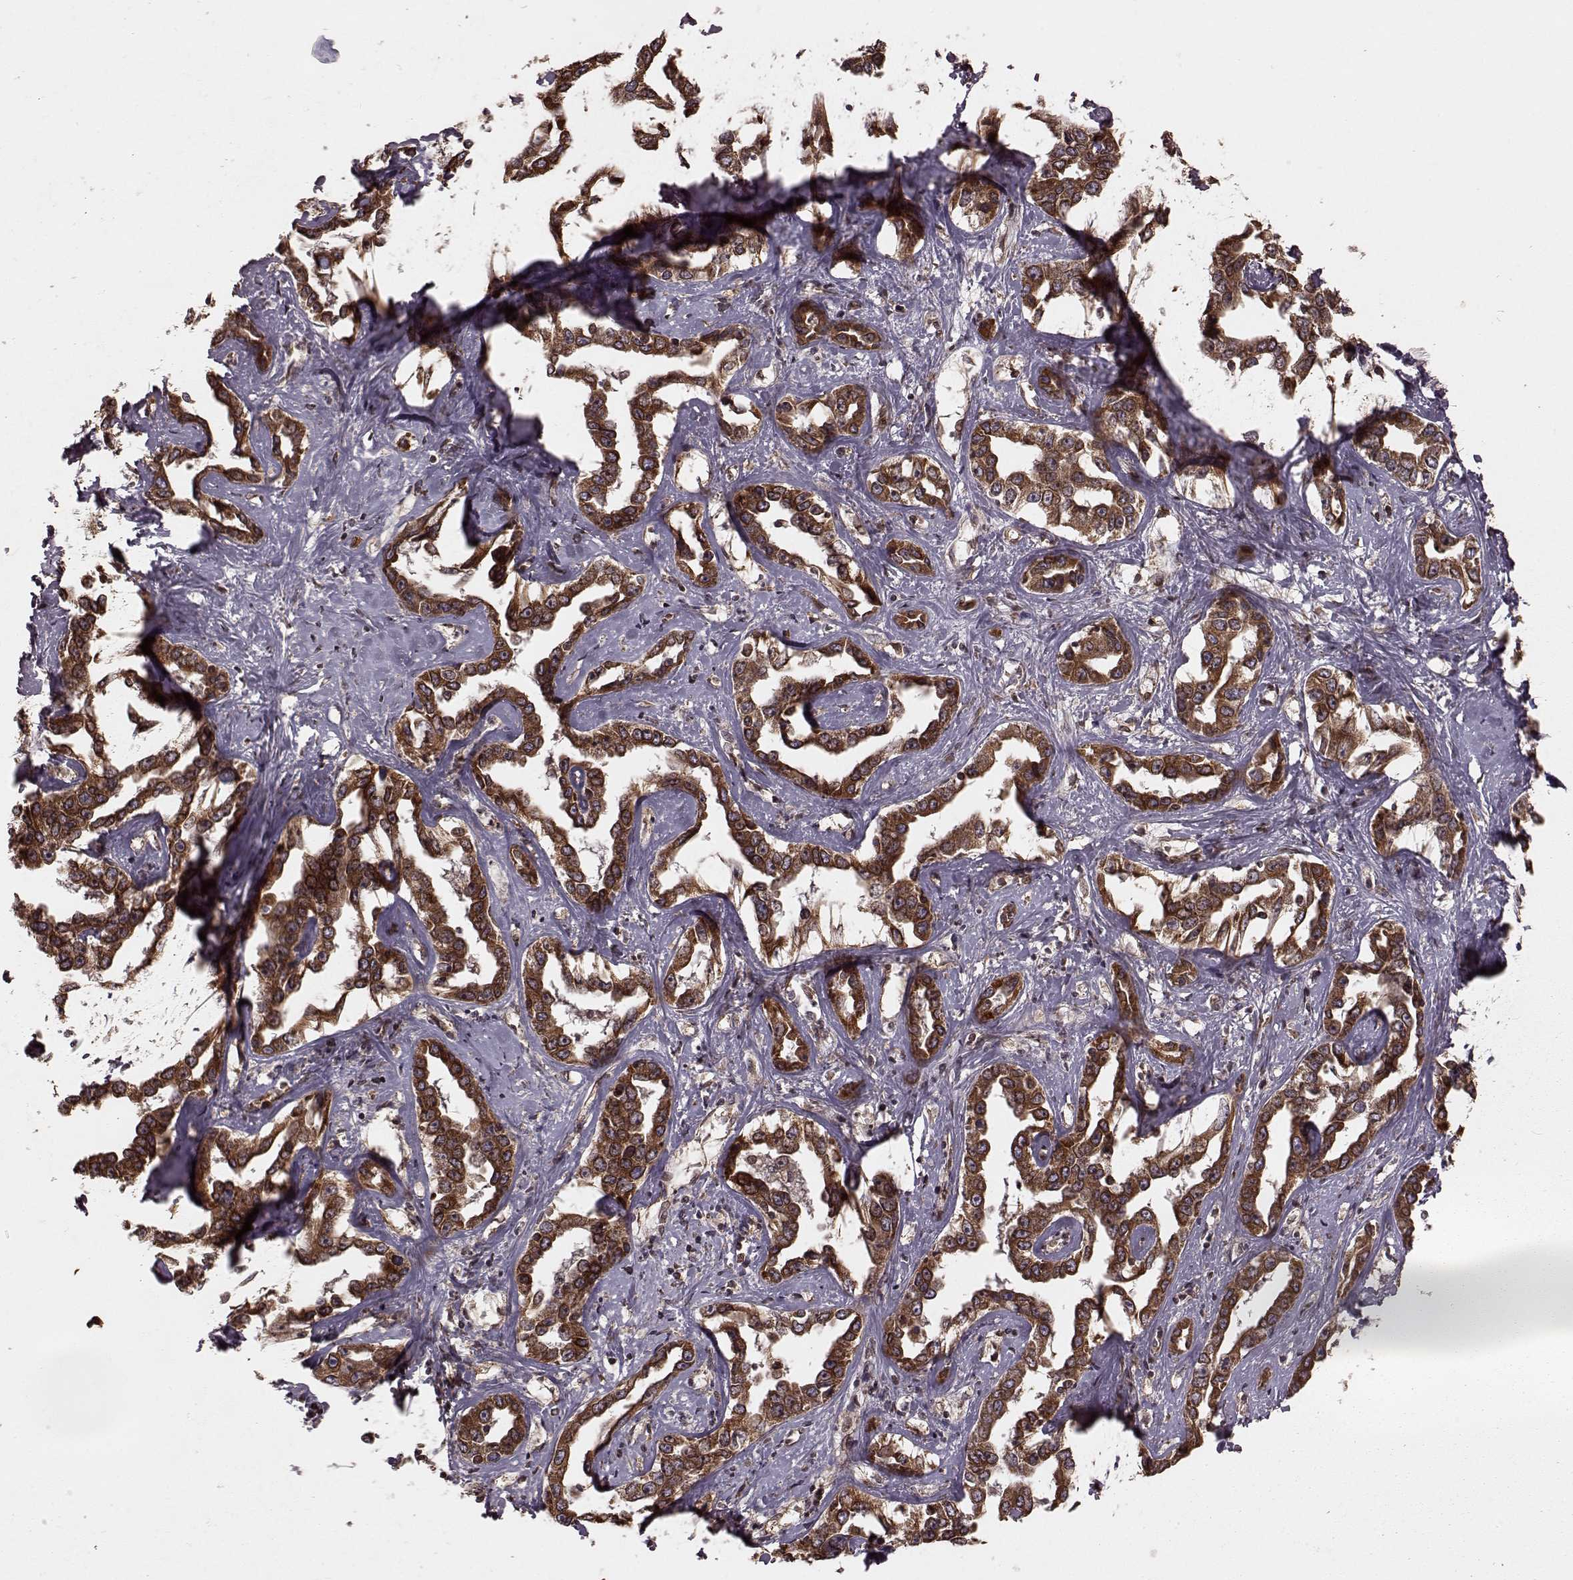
{"staining": {"intensity": "strong", "quantity": ">75%", "location": "cytoplasmic/membranous"}, "tissue": "liver cancer", "cell_type": "Tumor cells", "image_type": "cancer", "snomed": [{"axis": "morphology", "description": "Cholangiocarcinoma"}, {"axis": "topography", "description": "Liver"}], "caption": "An immunohistochemistry photomicrograph of neoplastic tissue is shown. Protein staining in brown labels strong cytoplasmic/membranous positivity in liver cancer (cholangiocarcinoma) within tumor cells.", "gene": "AGPAT1", "patient": {"sex": "male", "age": 59}}